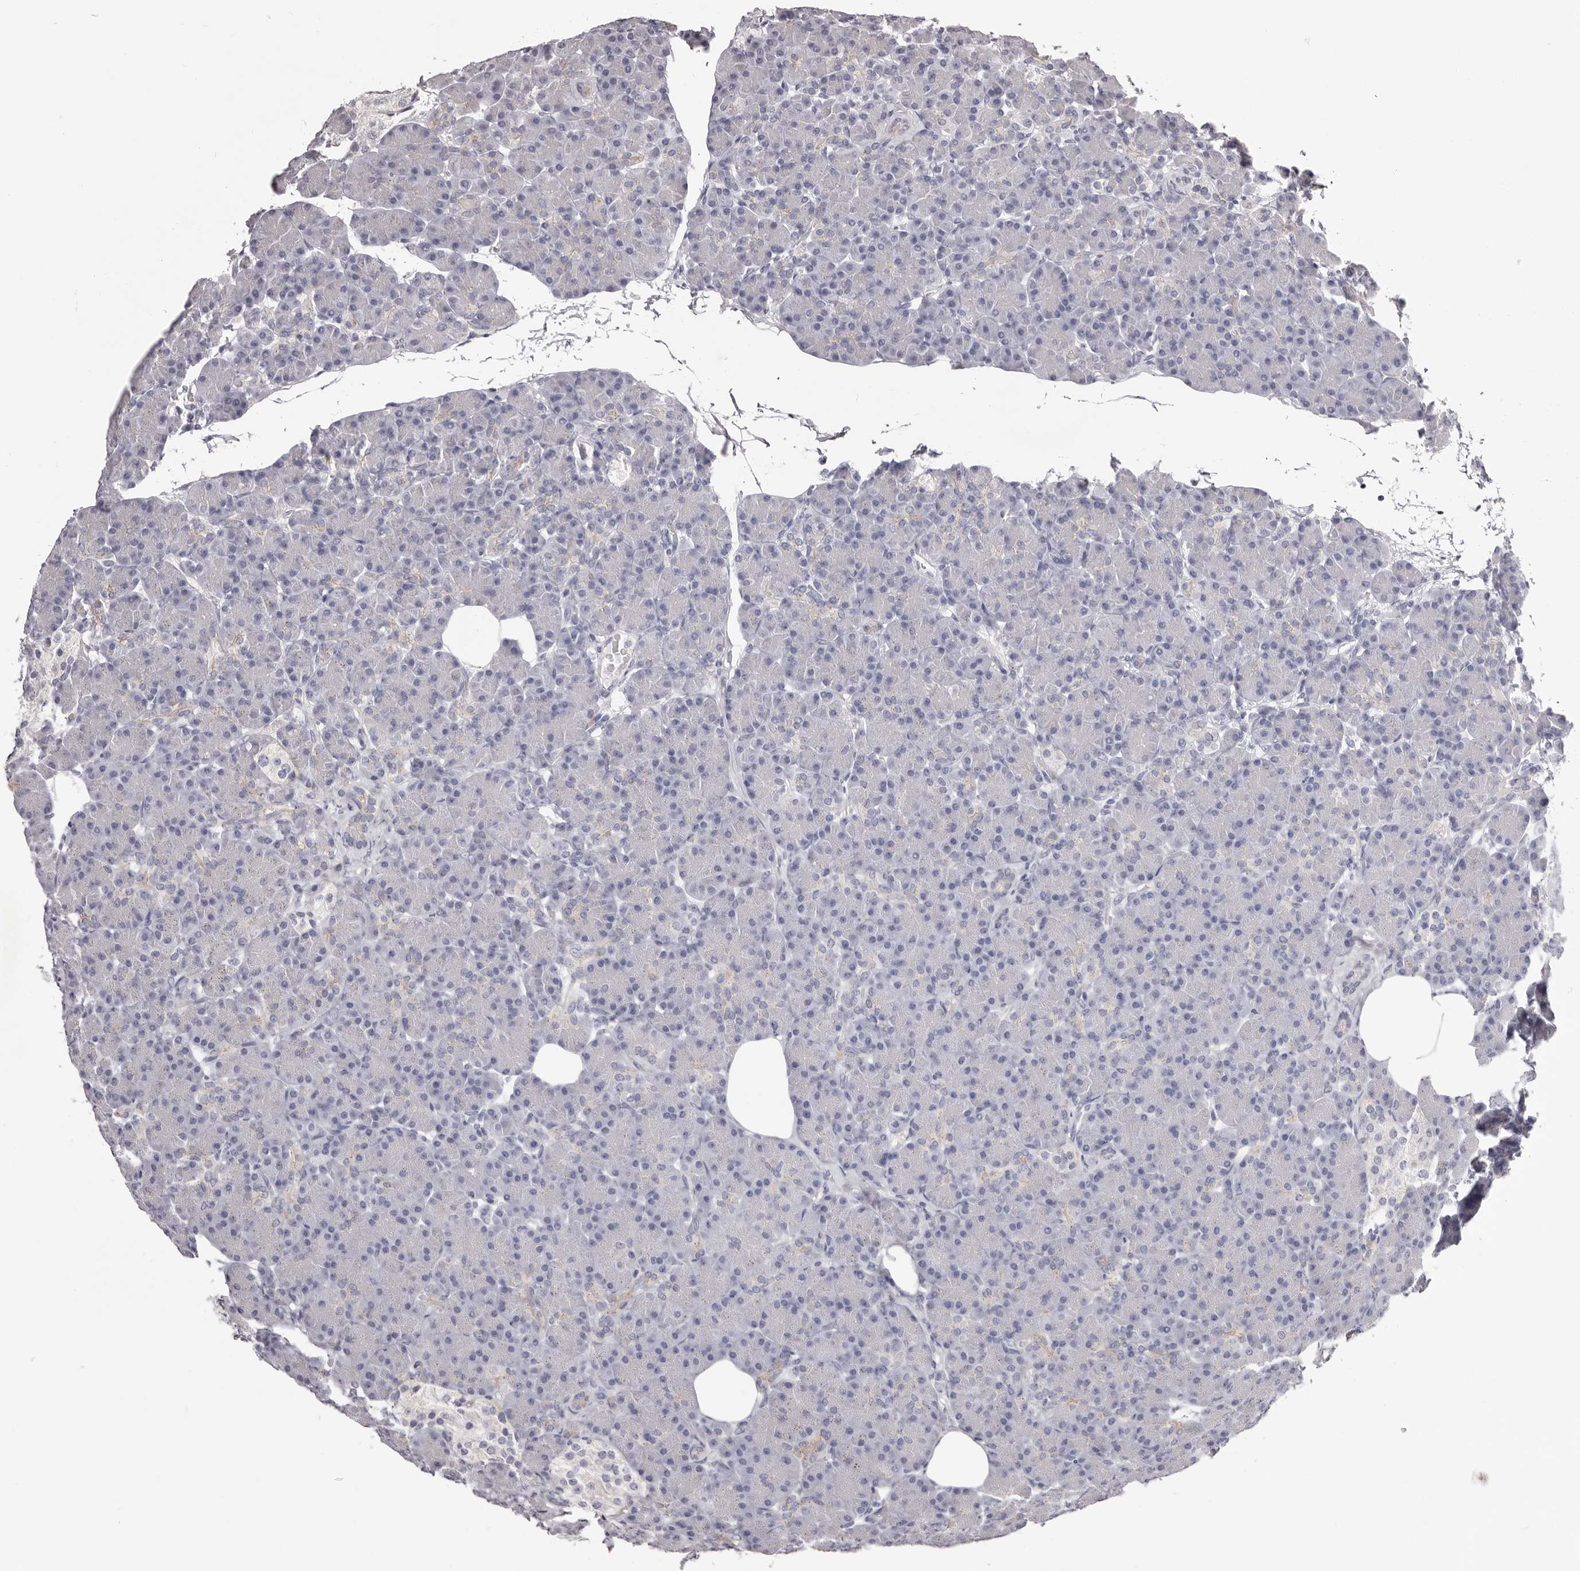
{"staining": {"intensity": "weak", "quantity": "<25%", "location": "cytoplasmic/membranous"}, "tissue": "pancreas", "cell_type": "Exocrine glandular cells", "image_type": "normal", "snomed": [{"axis": "morphology", "description": "Normal tissue, NOS"}, {"axis": "topography", "description": "Pancreas"}], "caption": "Normal pancreas was stained to show a protein in brown. There is no significant positivity in exocrine glandular cells.", "gene": "PEG10", "patient": {"sex": "female", "age": 43}}